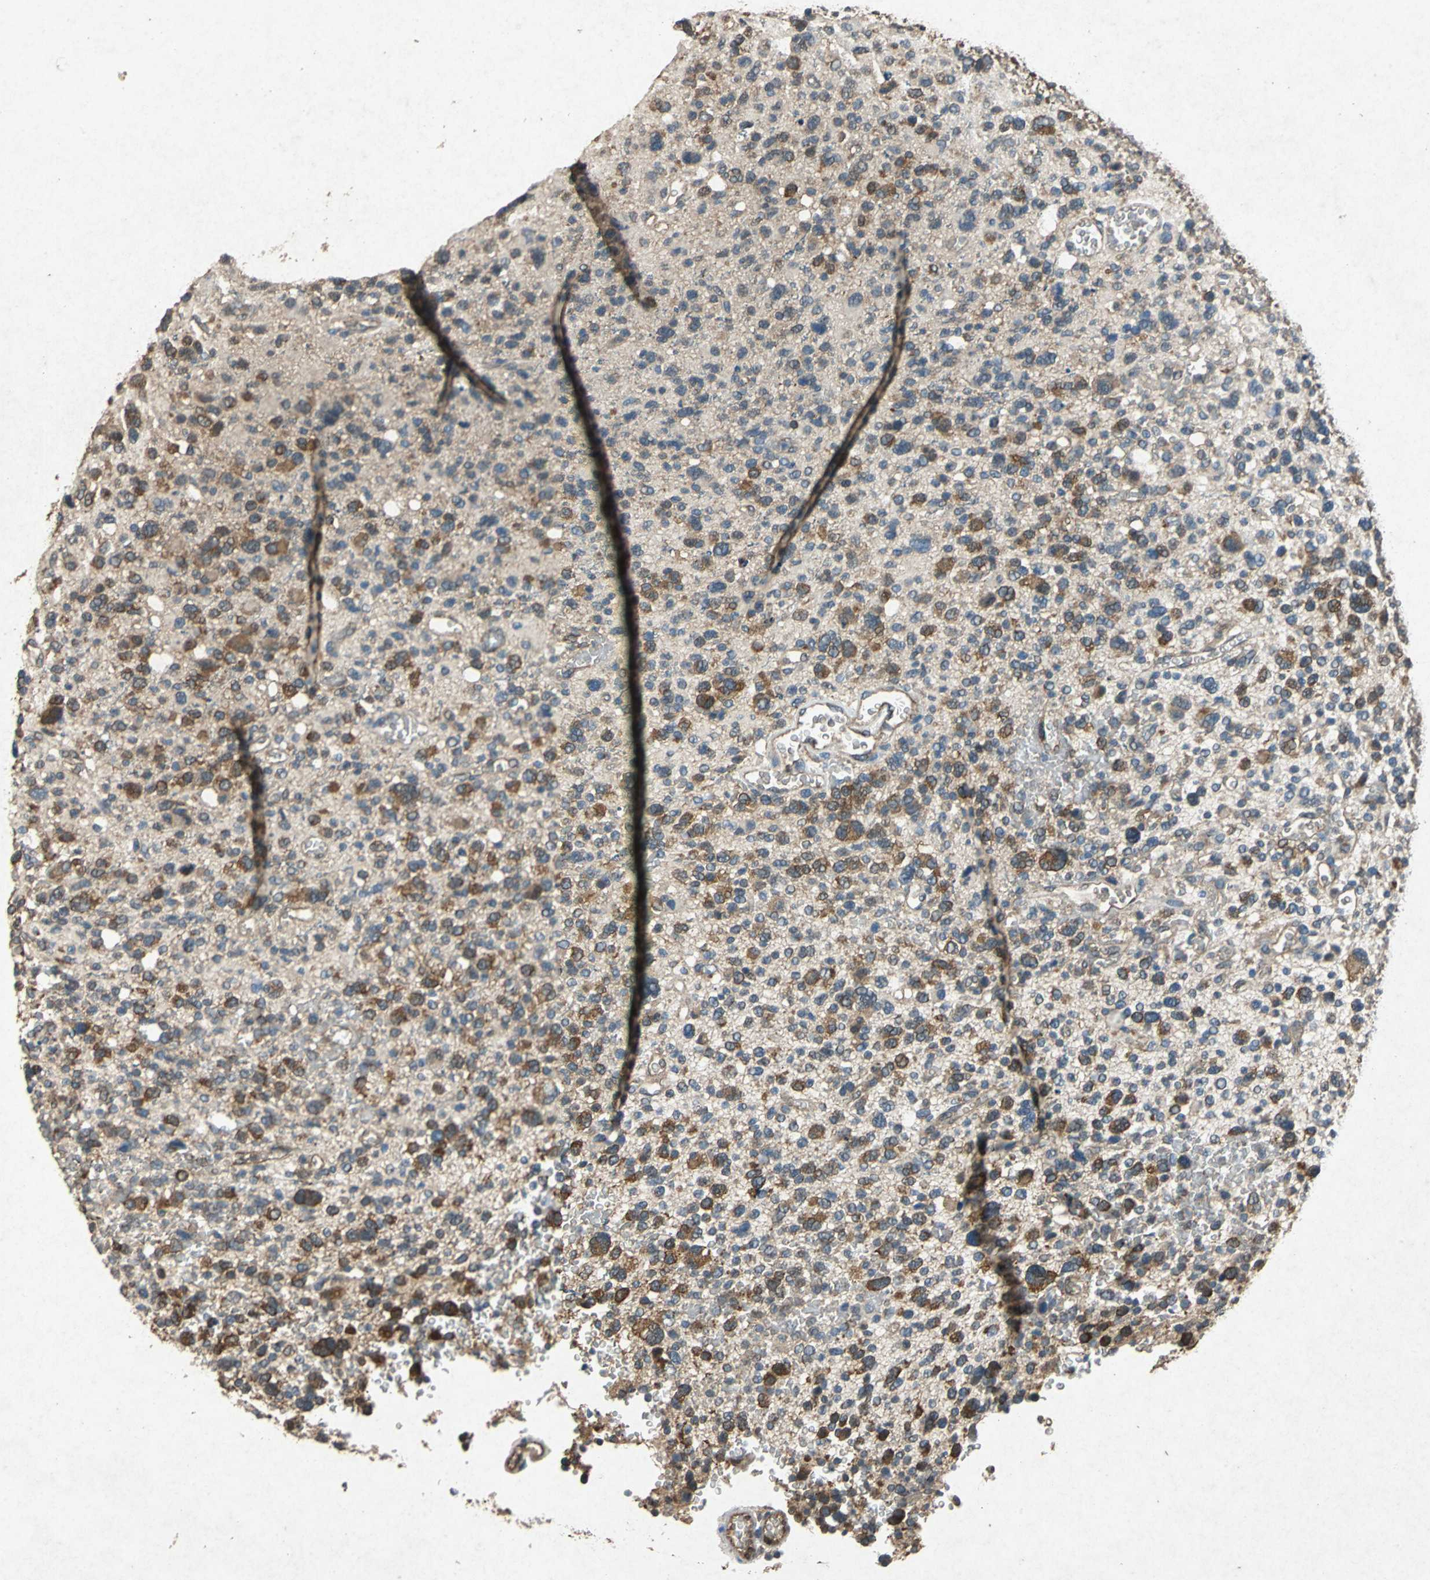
{"staining": {"intensity": "moderate", "quantity": ">75%", "location": "cytoplasmic/membranous"}, "tissue": "glioma", "cell_type": "Tumor cells", "image_type": "cancer", "snomed": [{"axis": "morphology", "description": "Glioma, malignant, High grade"}, {"axis": "topography", "description": "Brain"}], "caption": "Immunohistochemistry micrograph of neoplastic tissue: malignant glioma (high-grade) stained using IHC demonstrates medium levels of moderate protein expression localized specifically in the cytoplasmic/membranous of tumor cells, appearing as a cytoplasmic/membranous brown color.", "gene": "HSP90AB1", "patient": {"sex": "male", "age": 48}}